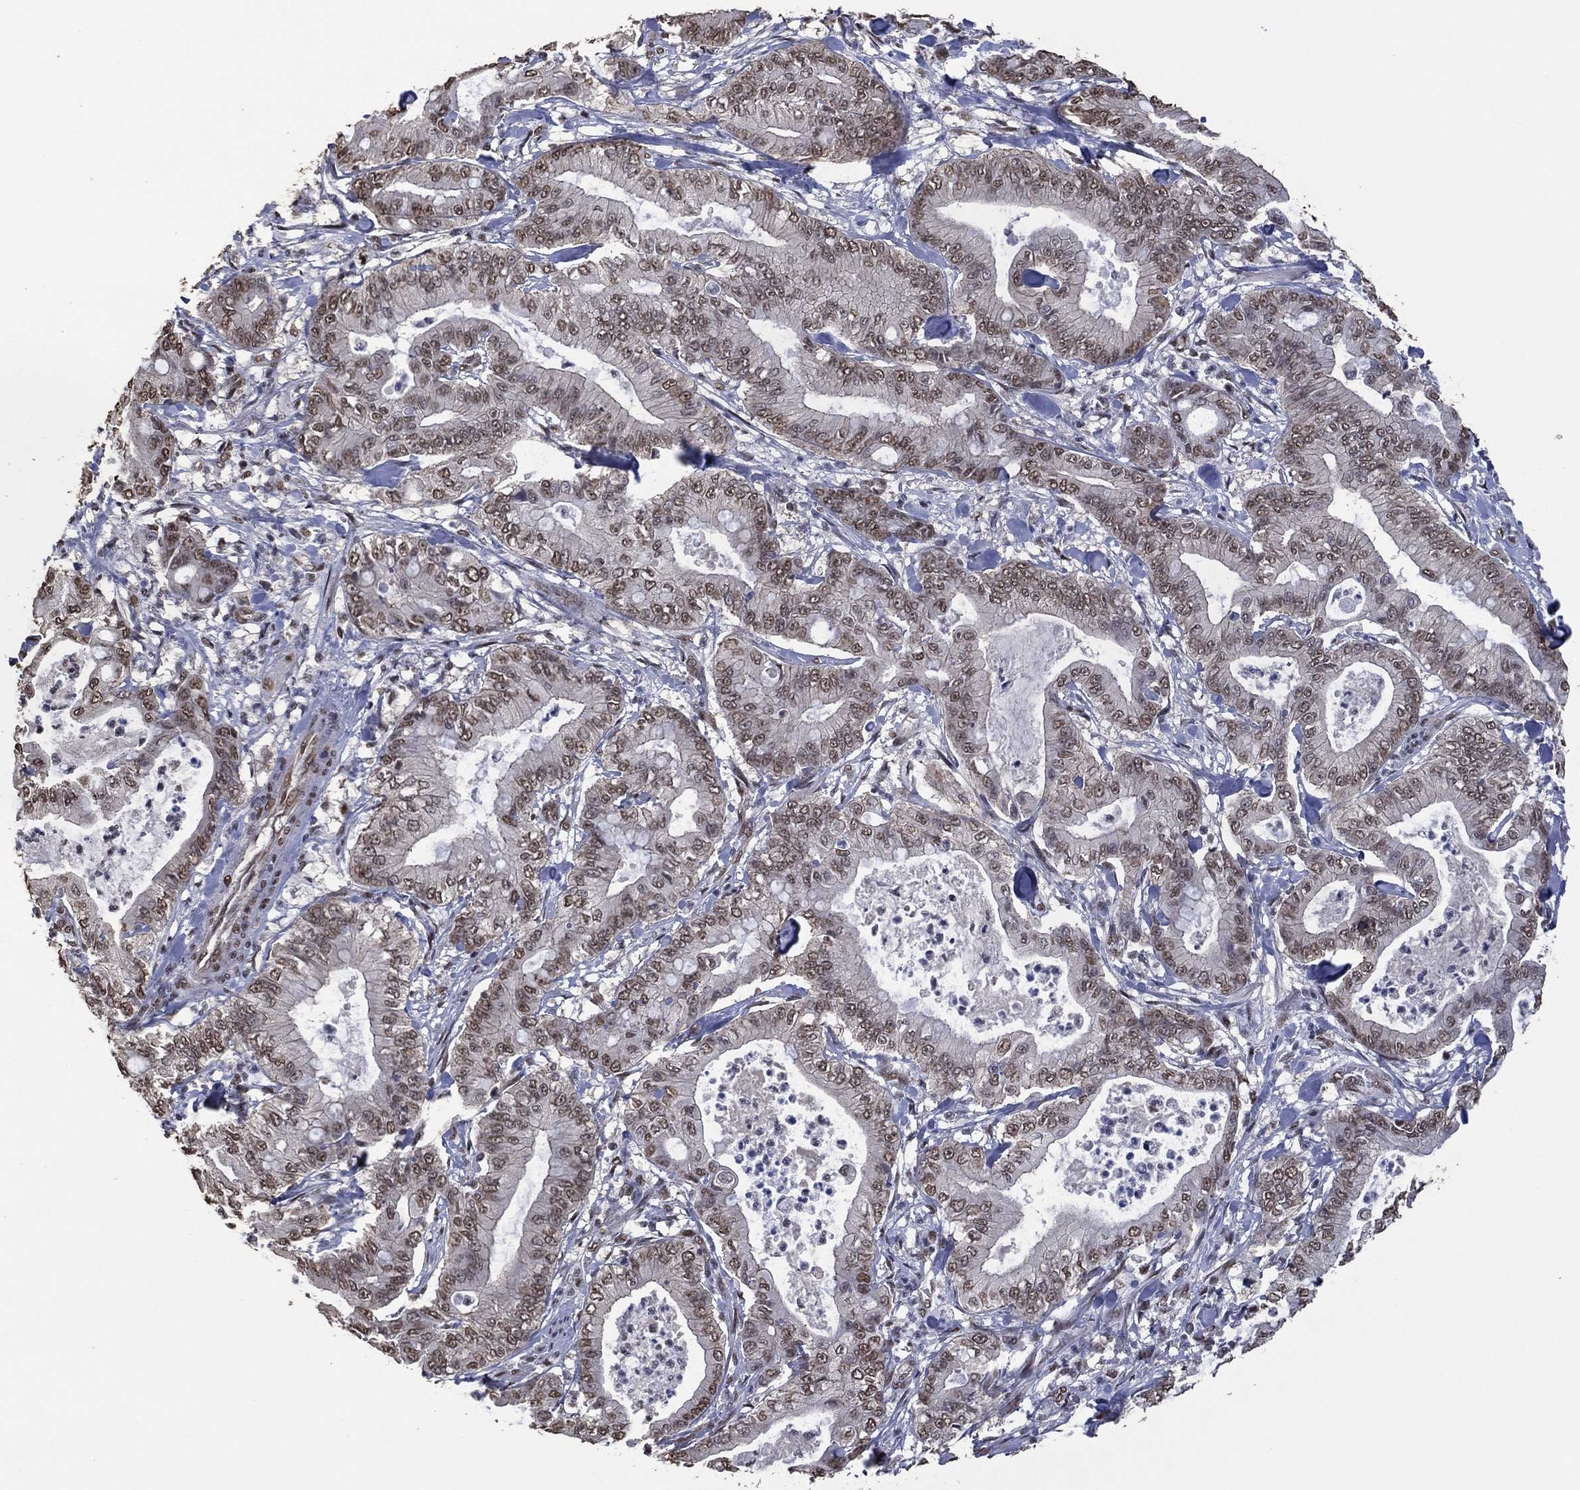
{"staining": {"intensity": "weak", "quantity": "25%-75%", "location": "nuclear"}, "tissue": "pancreatic cancer", "cell_type": "Tumor cells", "image_type": "cancer", "snomed": [{"axis": "morphology", "description": "Adenocarcinoma, NOS"}, {"axis": "topography", "description": "Pancreas"}], "caption": "Pancreatic cancer (adenocarcinoma) stained with a protein marker exhibits weak staining in tumor cells.", "gene": "EHMT1", "patient": {"sex": "male", "age": 71}}